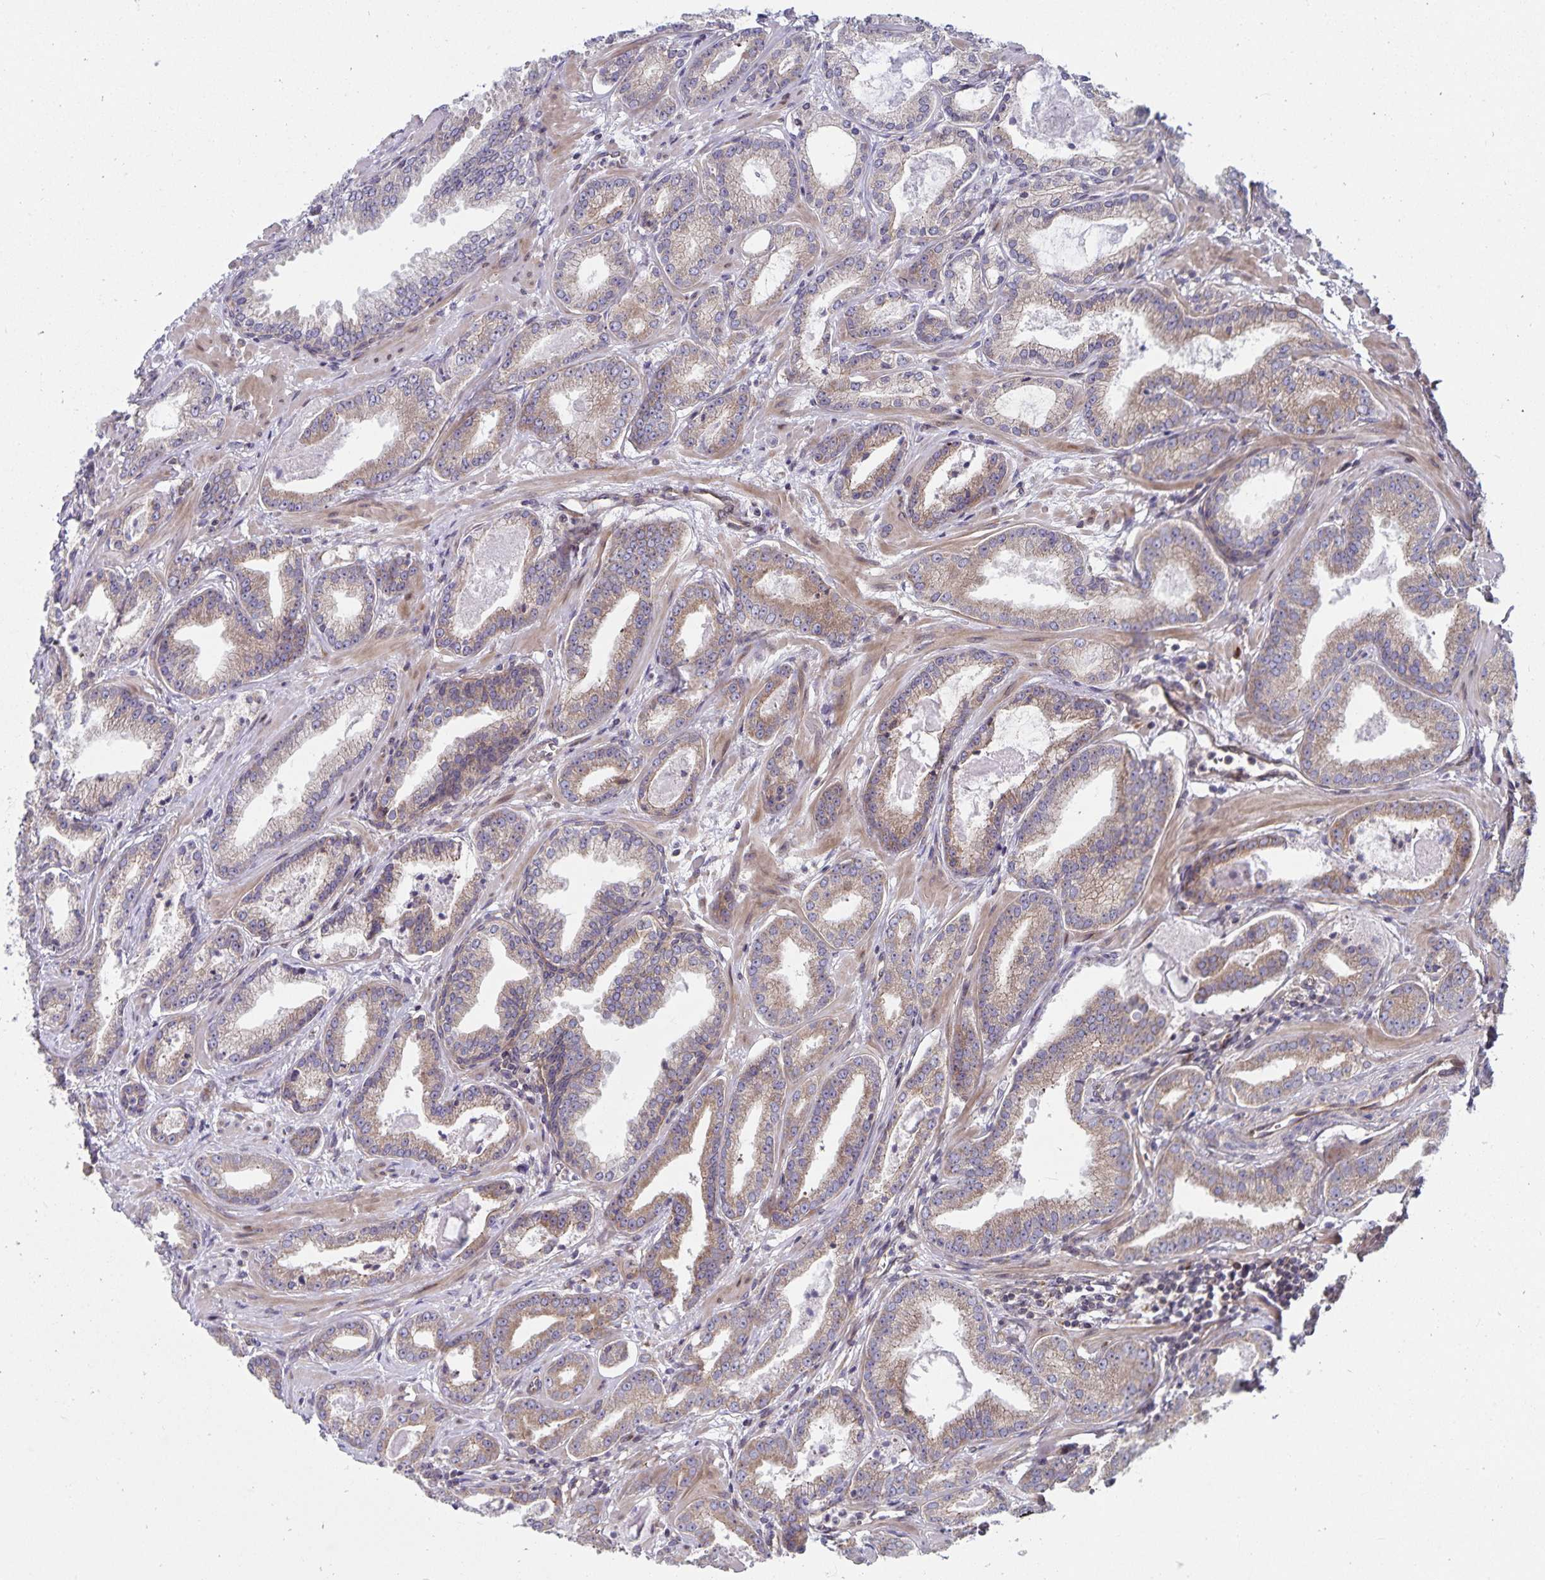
{"staining": {"intensity": "moderate", "quantity": "25%-75%", "location": "cytoplasmic/membranous"}, "tissue": "prostate cancer", "cell_type": "Tumor cells", "image_type": "cancer", "snomed": [{"axis": "morphology", "description": "Adenocarcinoma, Low grade"}, {"axis": "topography", "description": "Prostate"}], "caption": "Prostate cancer was stained to show a protein in brown. There is medium levels of moderate cytoplasmic/membranous expression in about 25%-75% of tumor cells.", "gene": "SEC62", "patient": {"sex": "male", "age": 64}}